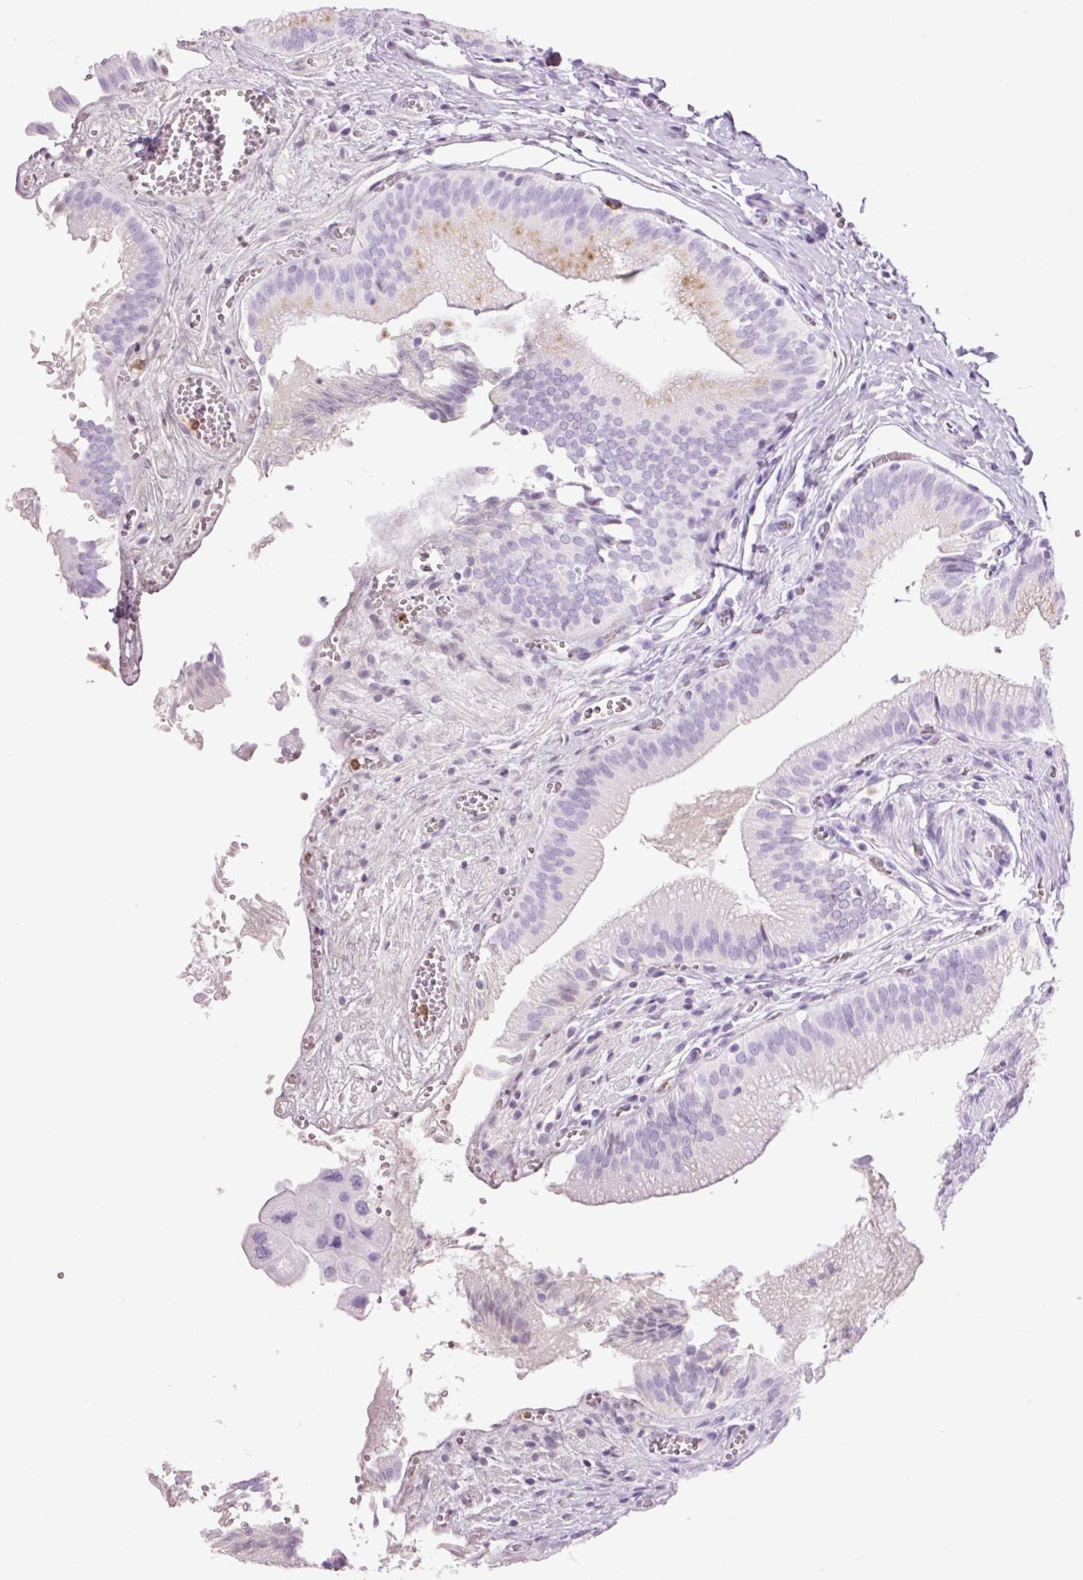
{"staining": {"intensity": "moderate", "quantity": "<25%", "location": "cytoplasmic/membranous"}, "tissue": "gallbladder", "cell_type": "Glandular cells", "image_type": "normal", "snomed": [{"axis": "morphology", "description": "Normal tissue, NOS"}, {"axis": "topography", "description": "Gallbladder"}, {"axis": "topography", "description": "Peripheral nerve tissue"}], "caption": "There is low levels of moderate cytoplasmic/membranous positivity in glandular cells of benign gallbladder, as demonstrated by immunohistochemical staining (brown color).", "gene": "LYZ", "patient": {"sex": "male", "age": 17}}